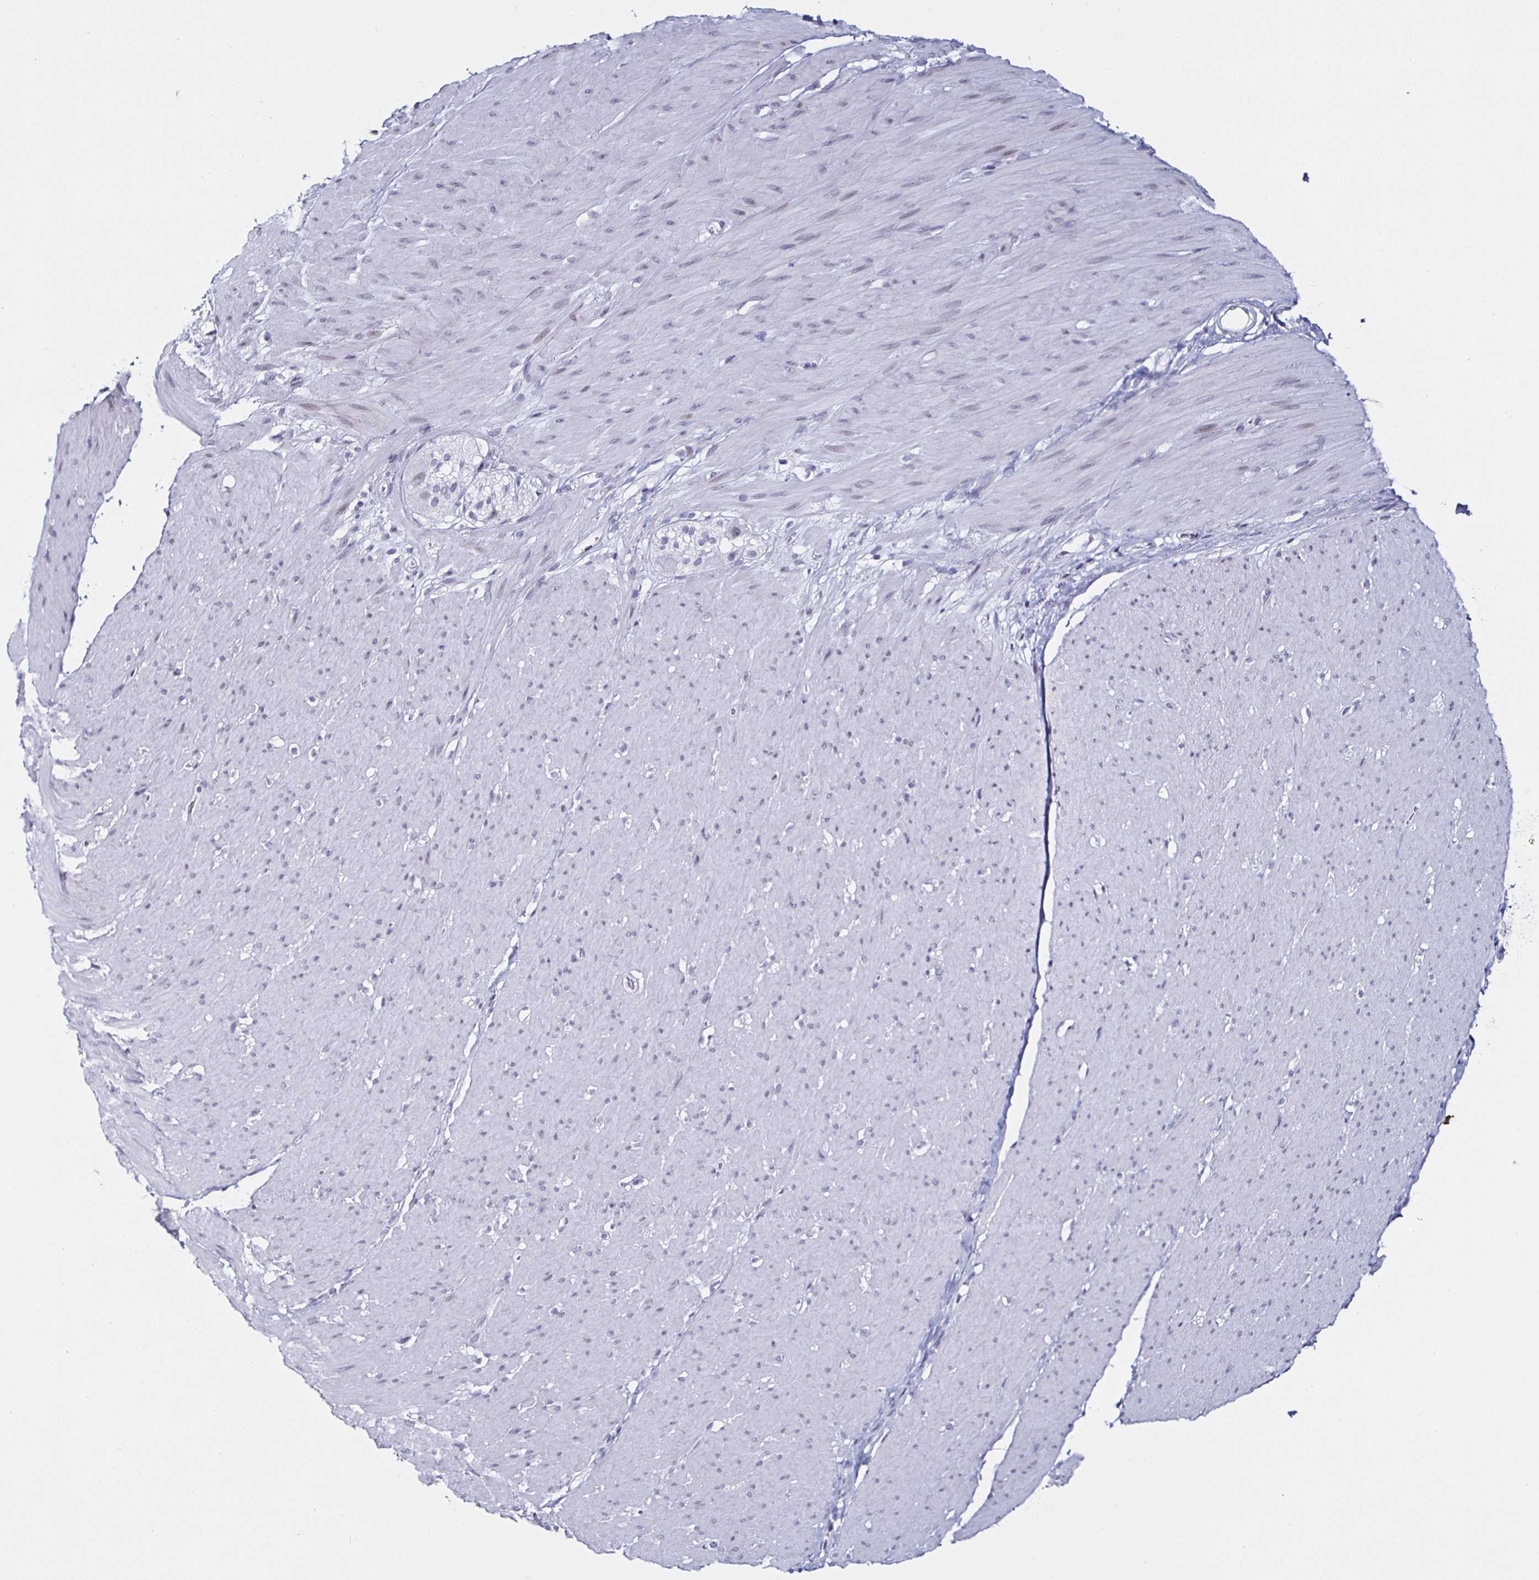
{"staining": {"intensity": "negative", "quantity": "none", "location": "none"}, "tissue": "smooth muscle", "cell_type": "Smooth muscle cells", "image_type": "normal", "snomed": [{"axis": "morphology", "description": "Normal tissue, NOS"}, {"axis": "topography", "description": "Smooth muscle"}, {"axis": "topography", "description": "Rectum"}], "caption": "This is a micrograph of immunohistochemistry staining of benign smooth muscle, which shows no staining in smooth muscle cells.", "gene": "KRT4", "patient": {"sex": "male", "age": 53}}